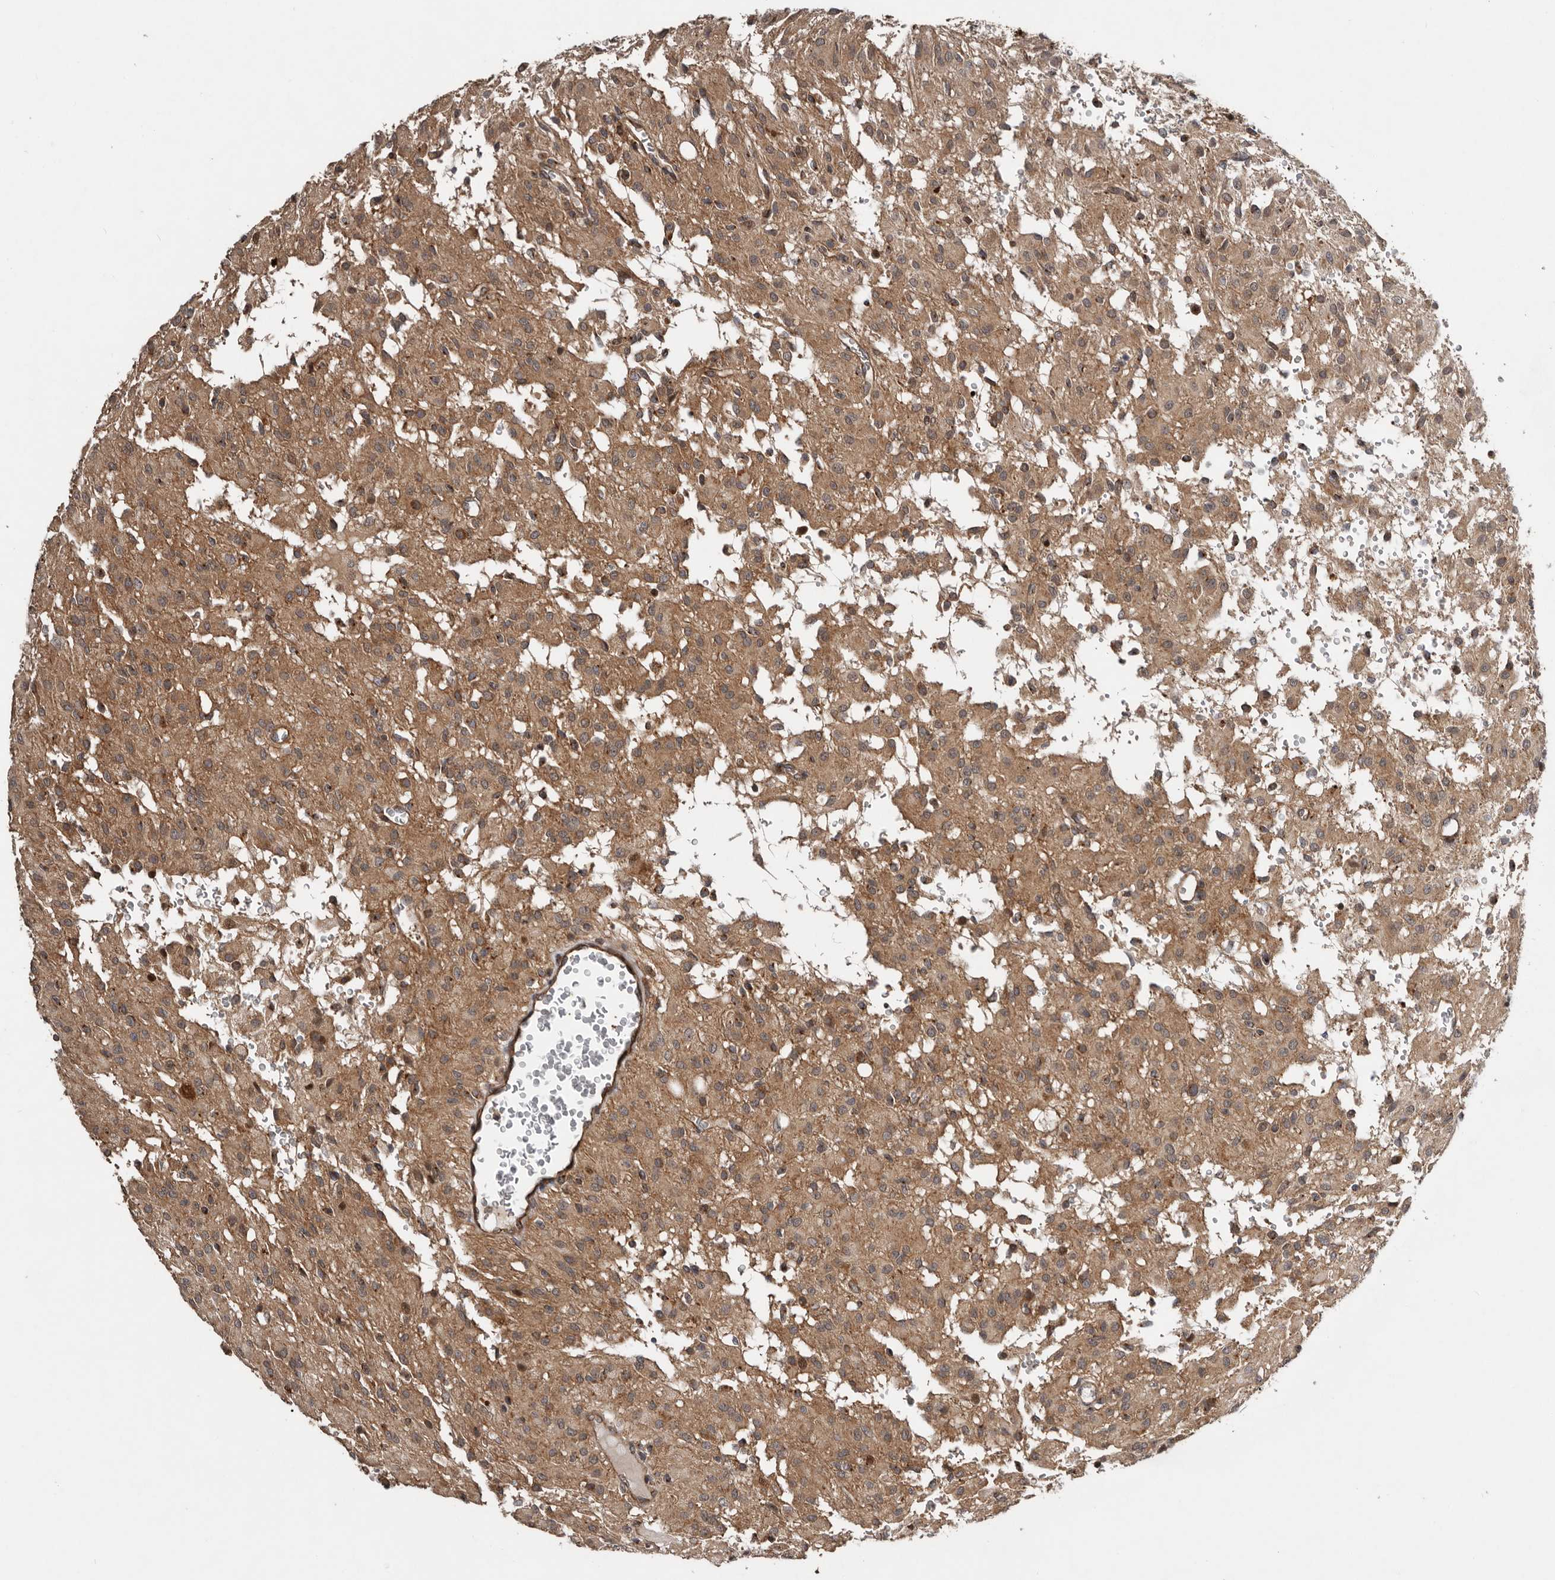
{"staining": {"intensity": "moderate", "quantity": ">75%", "location": "cytoplasmic/membranous"}, "tissue": "glioma", "cell_type": "Tumor cells", "image_type": "cancer", "snomed": [{"axis": "morphology", "description": "Glioma, malignant, High grade"}, {"axis": "topography", "description": "Brain"}], "caption": "Human glioma stained with a brown dye displays moderate cytoplasmic/membranous positive expression in about >75% of tumor cells.", "gene": "CCDC190", "patient": {"sex": "female", "age": 59}}